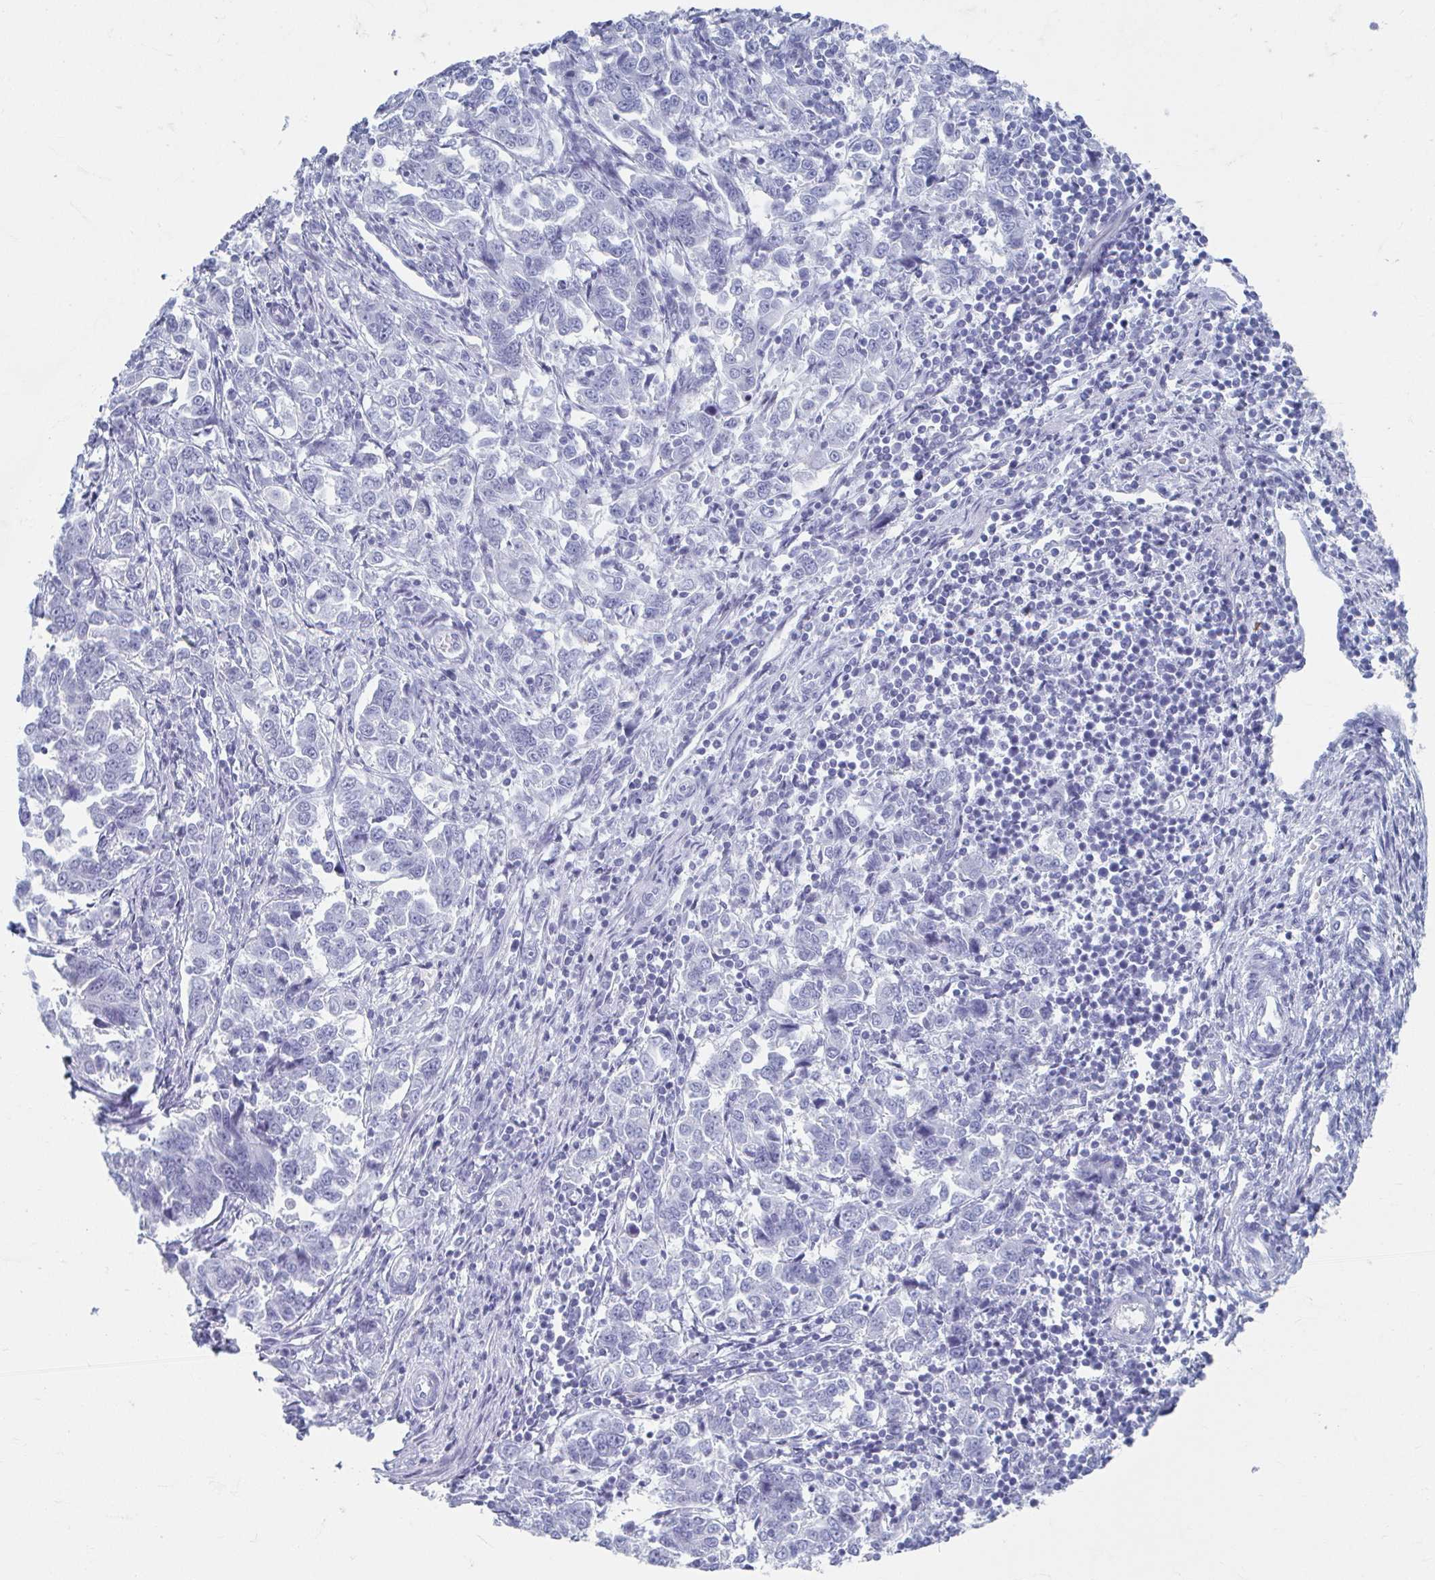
{"staining": {"intensity": "negative", "quantity": "none", "location": "none"}, "tissue": "endometrial cancer", "cell_type": "Tumor cells", "image_type": "cancer", "snomed": [{"axis": "morphology", "description": "Adenocarcinoma, NOS"}, {"axis": "topography", "description": "Endometrium"}], "caption": "High power microscopy histopathology image of an IHC histopathology image of endometrial cancer (adenocarcinoma), revealing no significant expression in tumor cells.", "gene": "GHRL", "patient": {"sex": "female", "age": 43}}